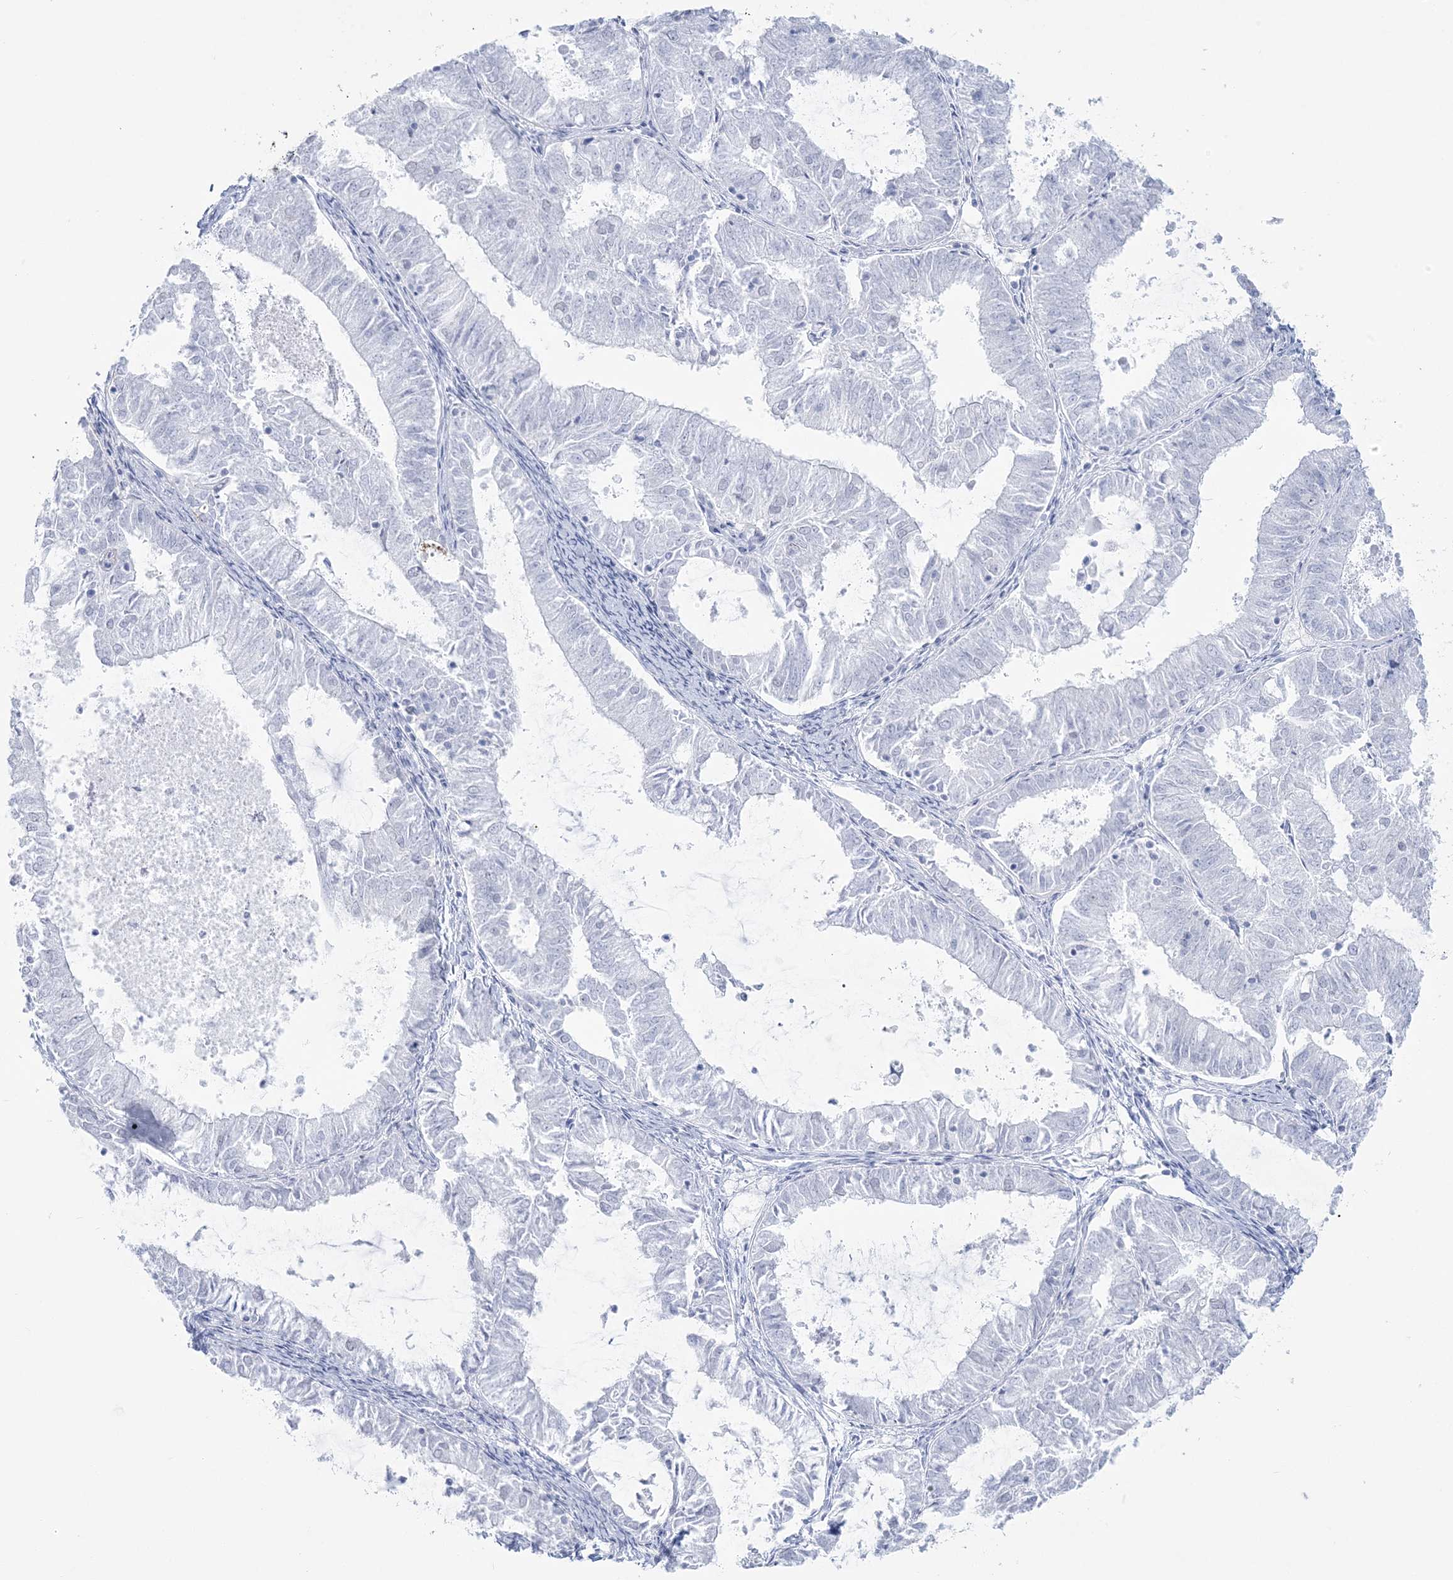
{"staining": {"intensity": "negative", "quantity": "none", "location": "none"}, "tissue": "endometrial cancer", "cell_type": "Tumor cells", "image_type": "cancer", "snomed": [{"axis": "morphology", "description": "Adenocarcinoma, NOS"}, {"axis": "topography", "description": "Endometrium"}], "caption": "IHC photomicrograph of endometrial adenocarcinoma stained for a protein (brown), which exhibits no expression in tumor cells.", "gene": "ZNF843", "patient": {"sex": "female", "age": 57}}